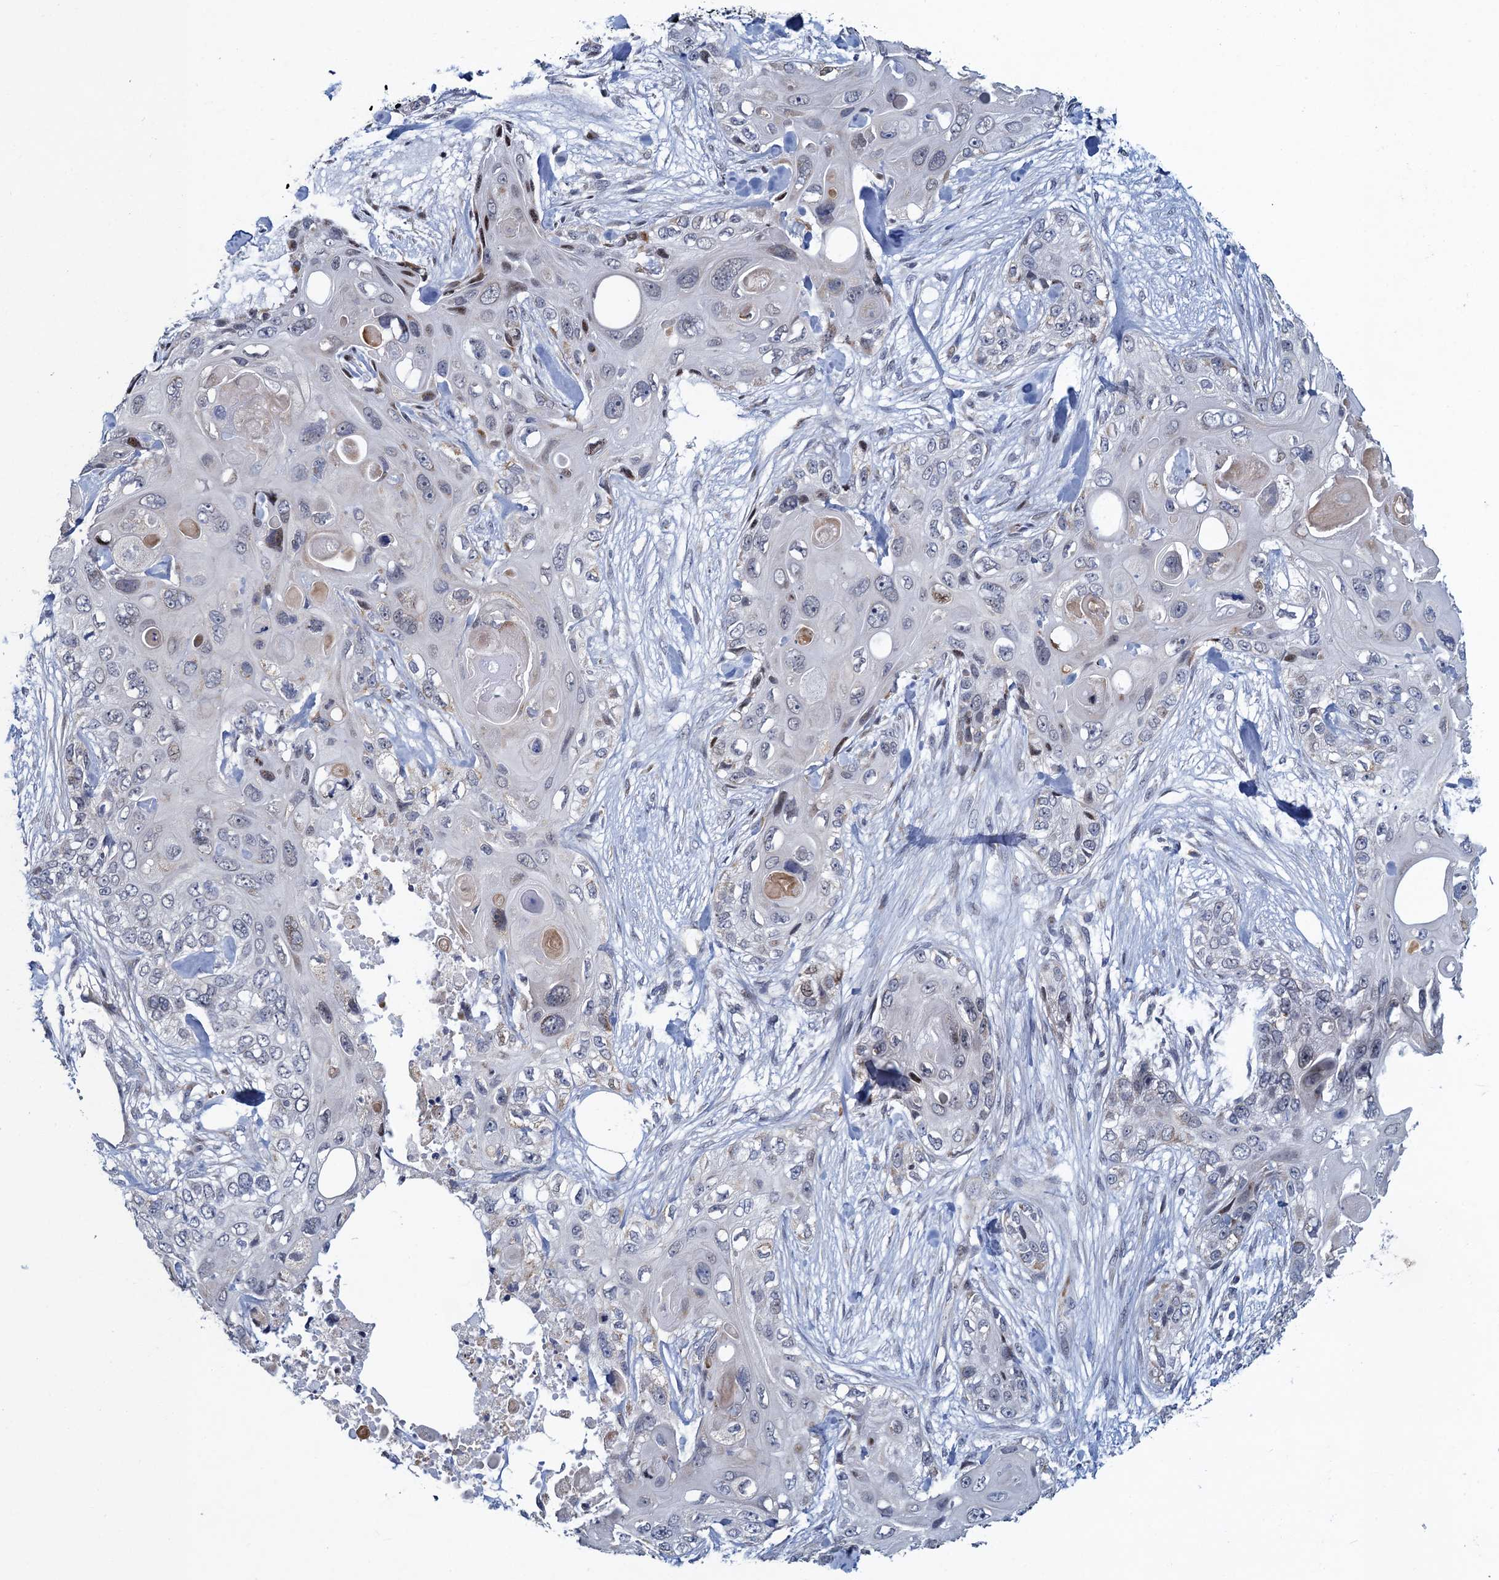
{"staining": {"intensity": "negative", "quantity": "none", "location": "none"}, "tissue": "skin cancer", "cell_type": "Tumor cells", "image_type": "cancer", "snomed": [{"axis": "morphology", "description": "Normal tissue, NOS"}, {"axis": "morphology", "description": "Squamous cell carcinoma, NOS"}, {"axis": "topography", "description": "Skin"}], "caption": "A high-resolution histopathology image shows IHC staining of skin squamous cell carcinoma, which displays no significant expression in tumor cells.", "gene": "ATOSA", "patient": {"sex": "male", "age": 72}}